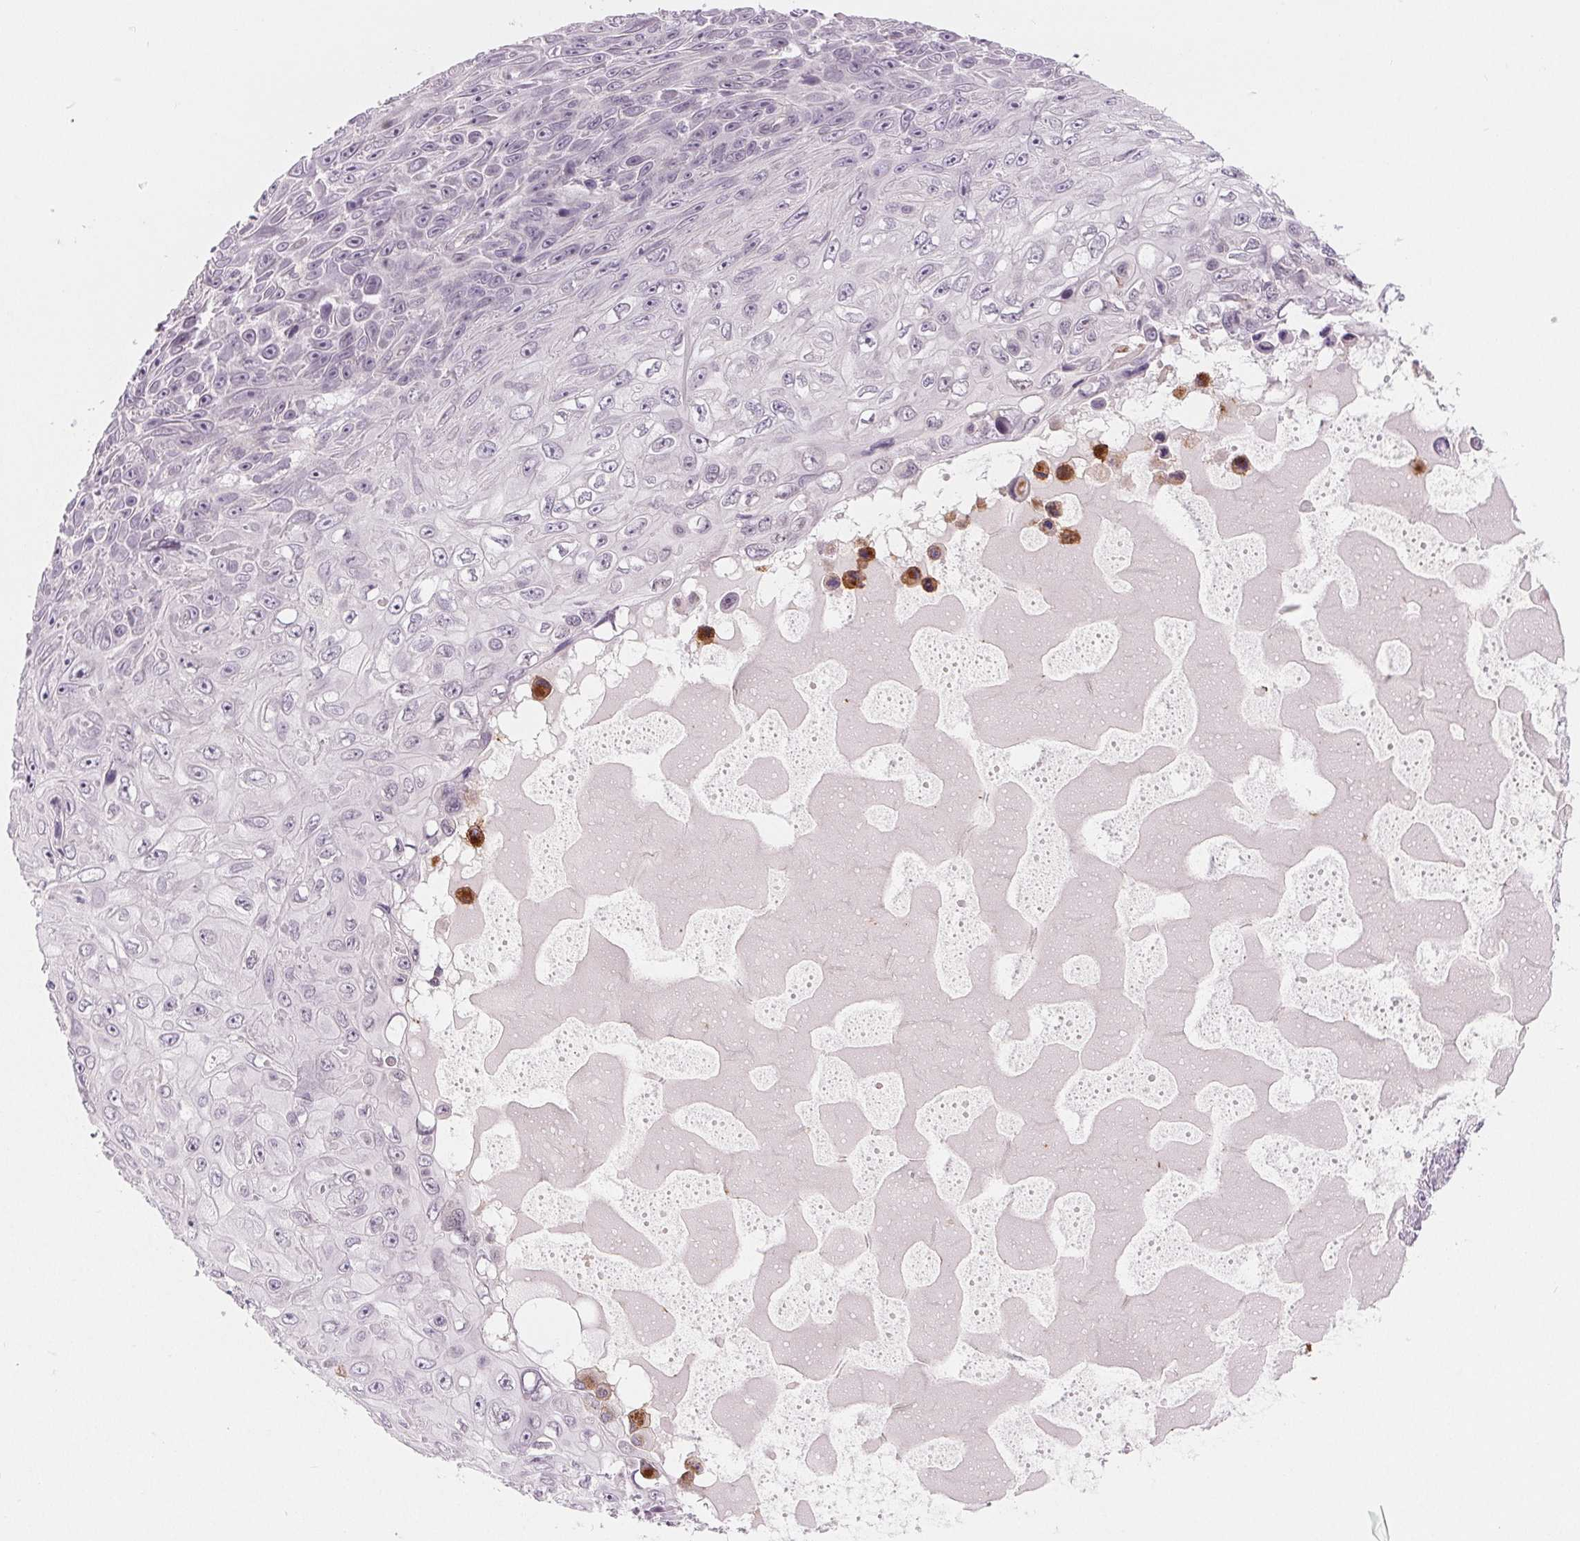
{"staining": {"intensity": "negative", "quantity": "none", "location": "none"}, "tissue": "skin cancer", "cell_type": "Tumor cells", "image_type": "cancer", "snomed": [{"axis": "morphology", "description": "Squamous cell carcinoma, NOS"}, {"axis": "topography", "description": "Skin"}], "caption": "The photomicrograph displays no staining of tumor cells in skin cancer. (DAB (3,3'-diaminobenzidine) immunohistochemistry (IHC) visualized using brightfield microscopy, high magnification).", "gene": "CFC1", "patient": {"sex": "male", "age": 82}}